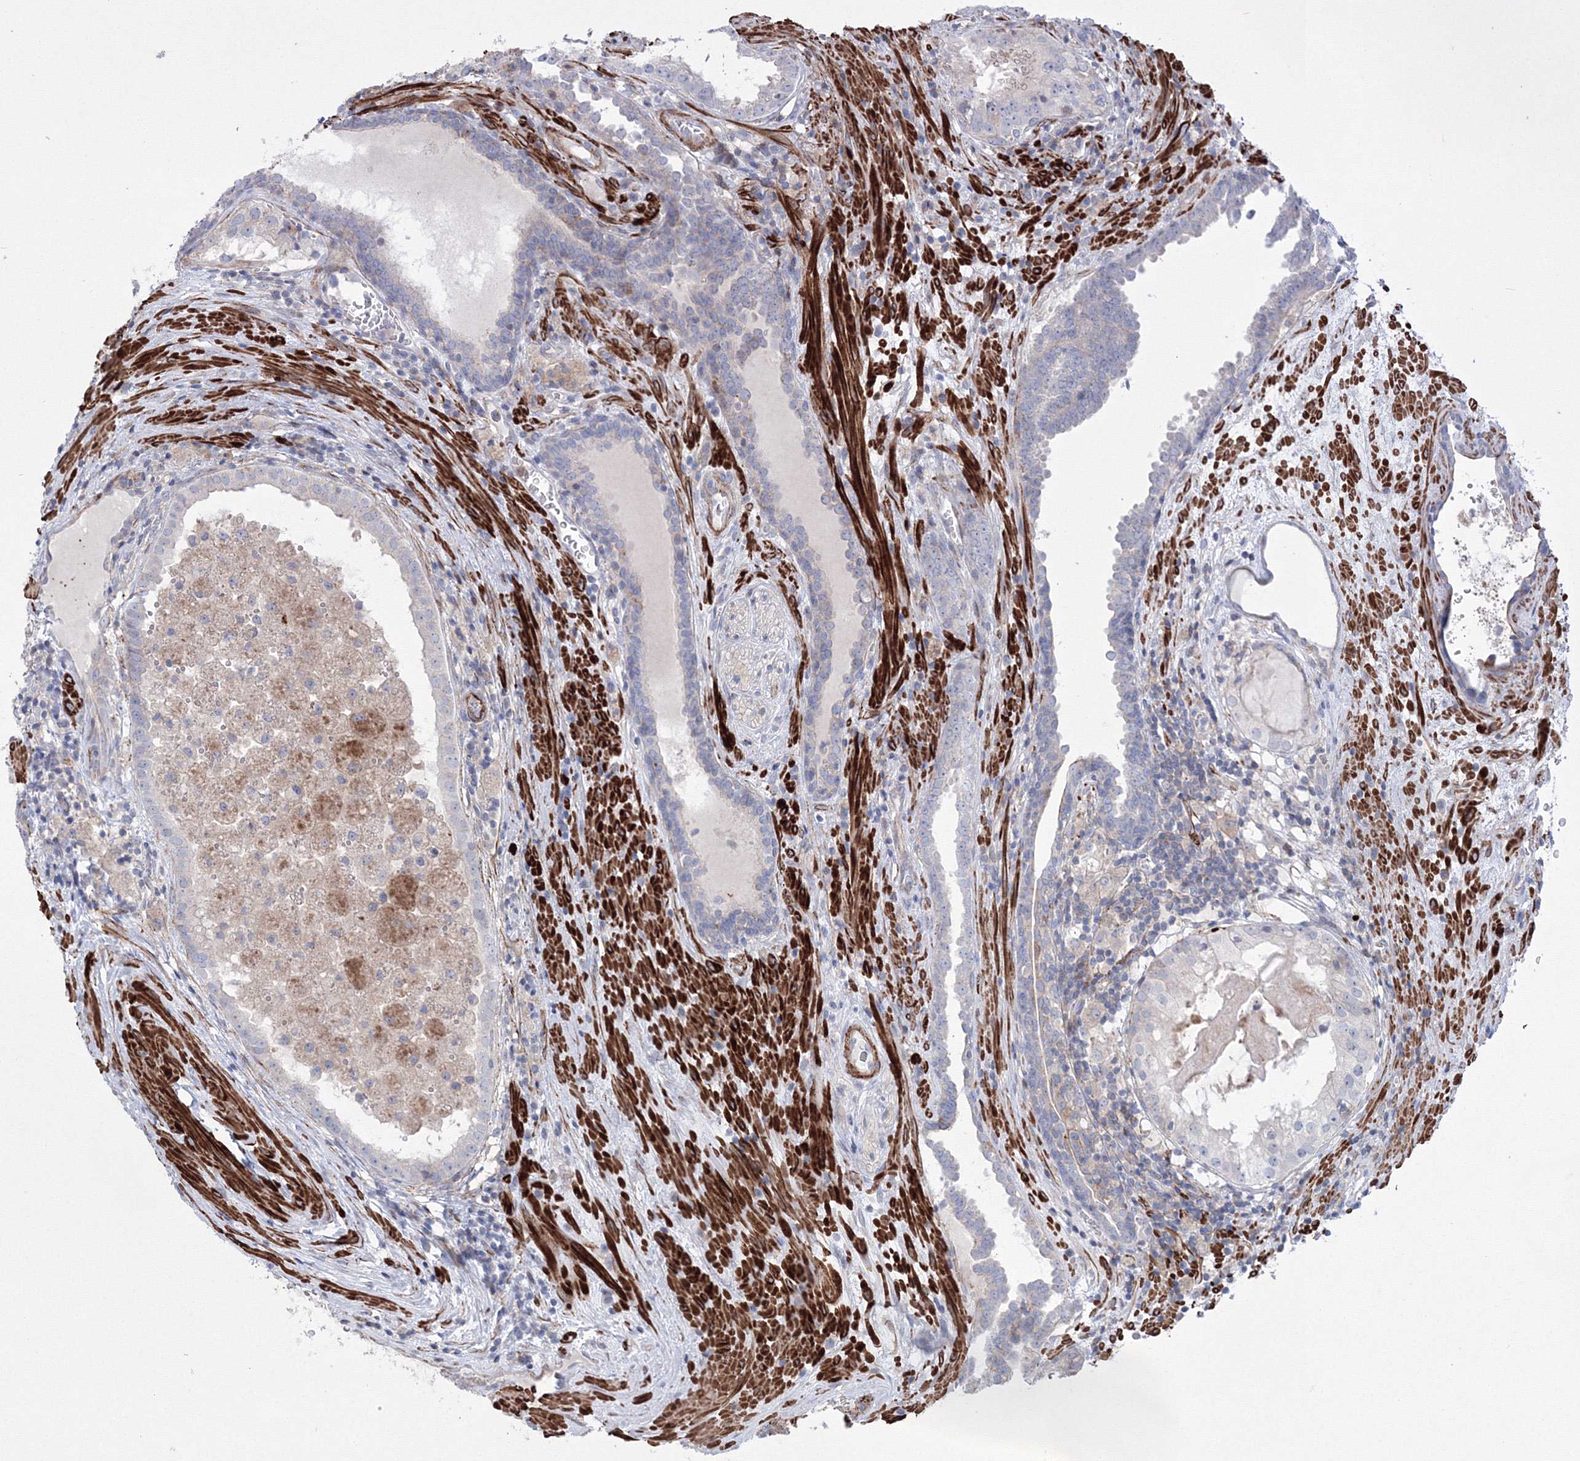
{"staining": {"intensity": "negative", "quantity": "none", "location": "none"}, "tissue": "prostate cancer", "cell_type": "Tumor cells", "image_type": "cancer", "snomed": [{"axis": "morphology", "description": "Adenocarcinoma, High grade"}, {"axis": "topography", "description": "Prostate"}], "caption": "Tumor cells are negative for protein expression in human prostate high-grade adenocarcinoma.", "gene": "GPR82", "patient": {"sex": "male", "age": 68}}